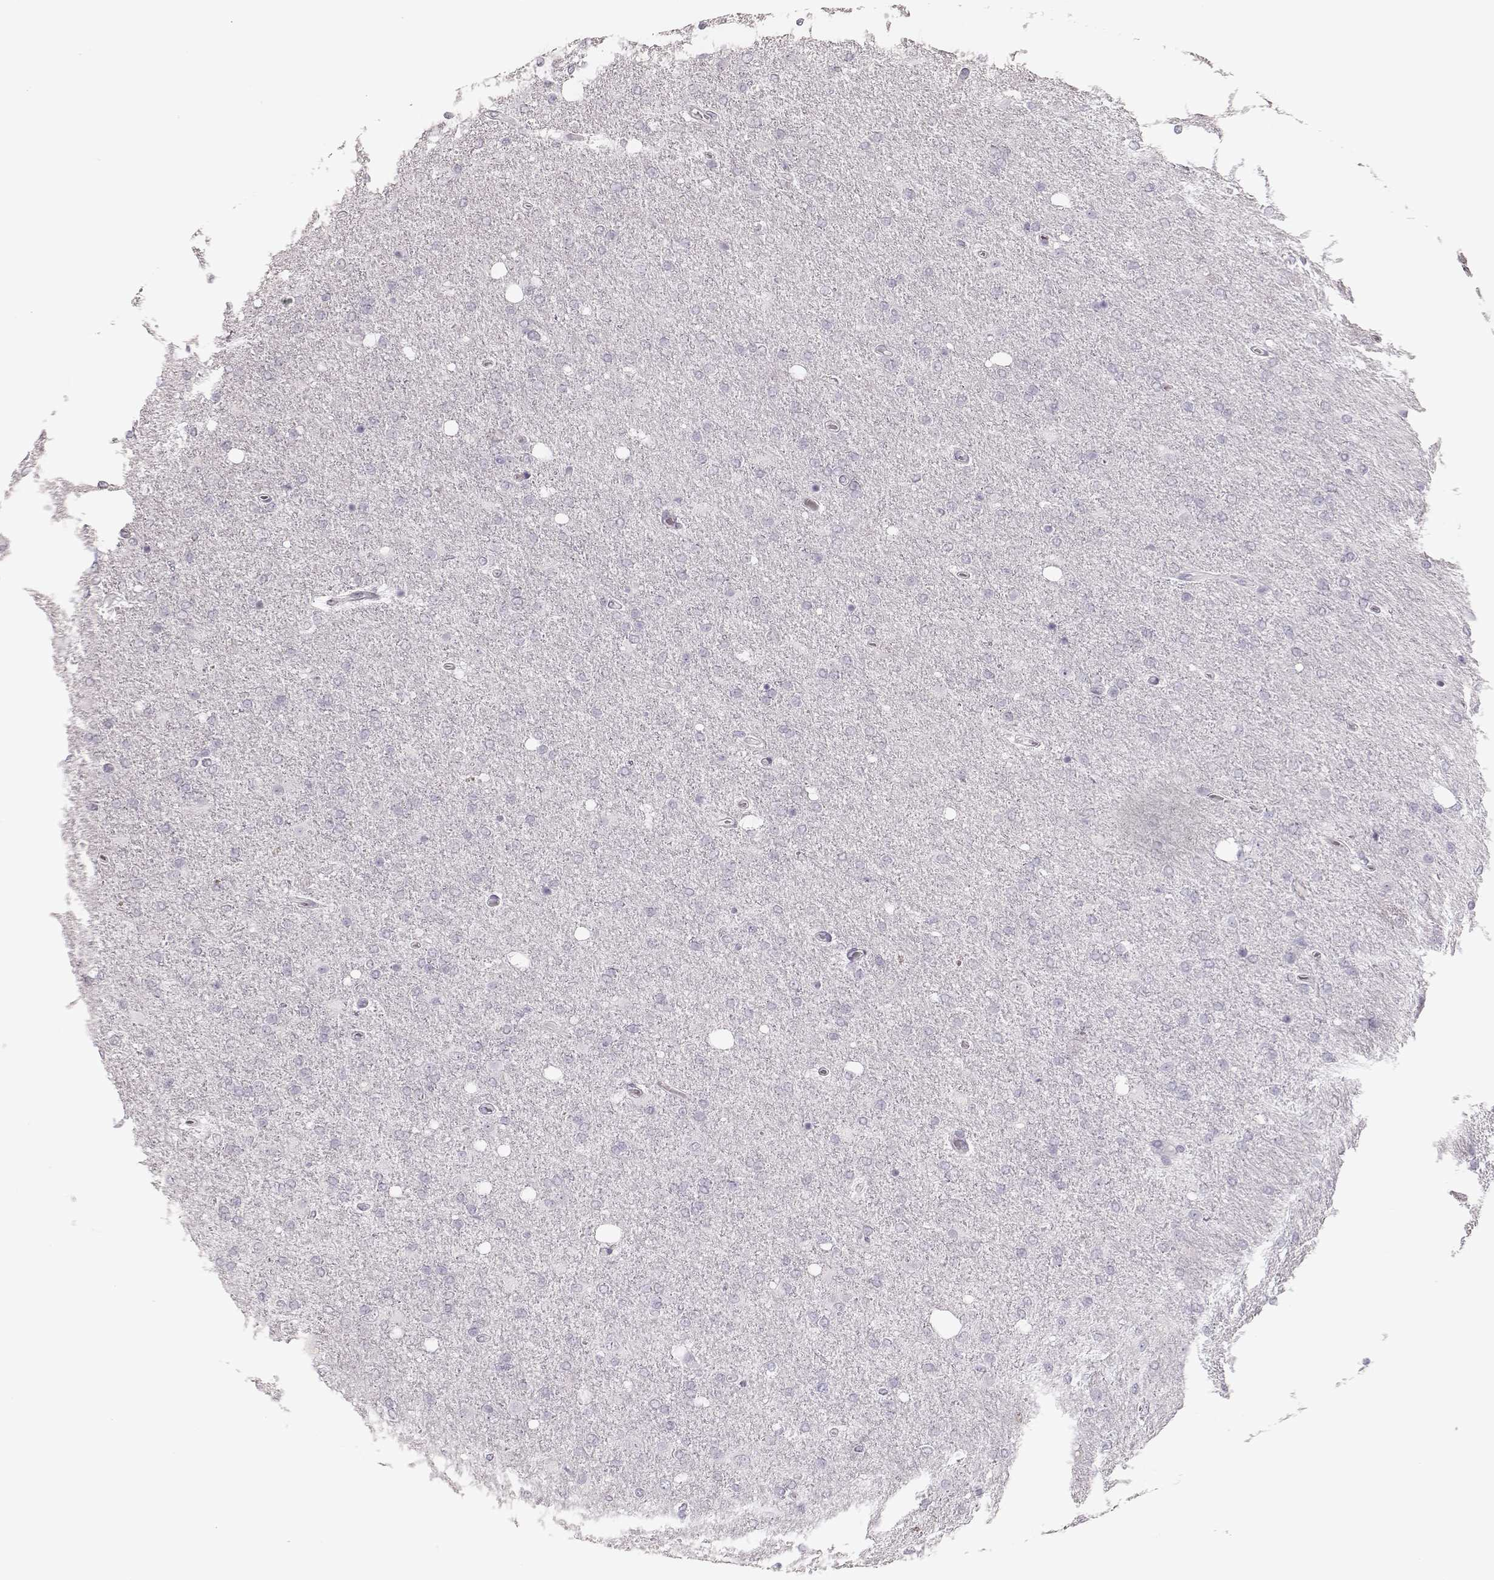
{"staining": {"intensity": "negative", "quantity": "none", "location": "none"}, "tissue": "glioma", "cell_type": "Tumor cells", "image_type": "cancer", "snomed": [{"axis": "morphology", "description": "Glioma, malignant, High grade"}, {"axis": "topography", "description": "Cerebral cortex"}], "caption": "There is no significant expression in tumor cells of malignant glioma (high-grade).", "gene": "ELANE", "patient": {"sex": "male", "age": 70}}